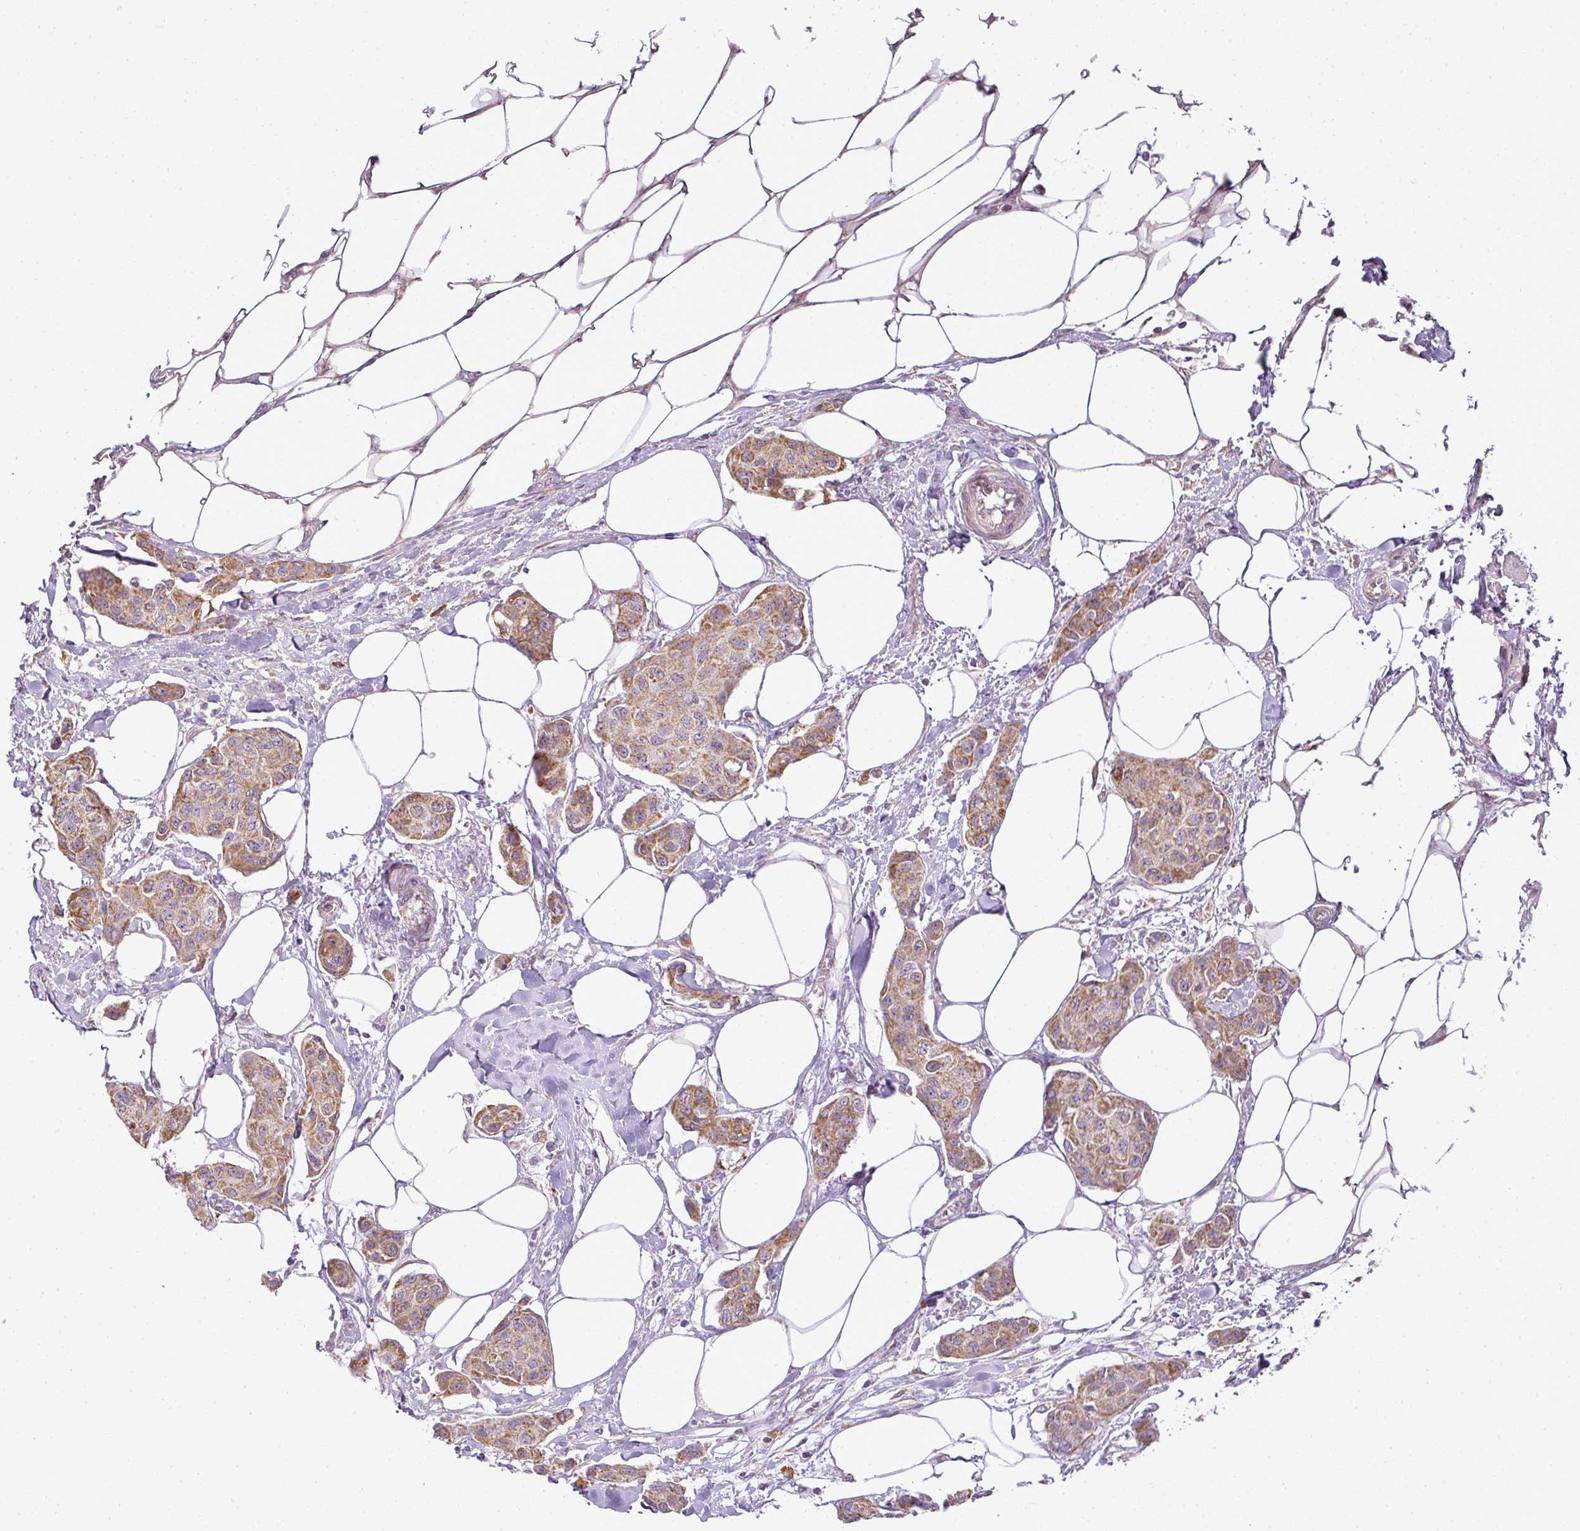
{"staining": {"intensity": "moderate", "quantity": ">75%", "location": "cytoplasmic/membranous"}, "tissue": "breast cancer", "cell_type": "Tumor cells", "image_type": "cancer", "snomed": [{"axis": "morphology", "description": "Duct carcinoma"}, {"axis": "topography", "description": "Breast"}, {"axis": "topography", "description": "Lymph node"}], "caption": "Intraductal carcinoma (breast) stained for a protein reveals moderate cytoplasmic/membranous positivity in tumor cells.", "gene": "LY75", "patient": {"sex": "female", "age": 80}}